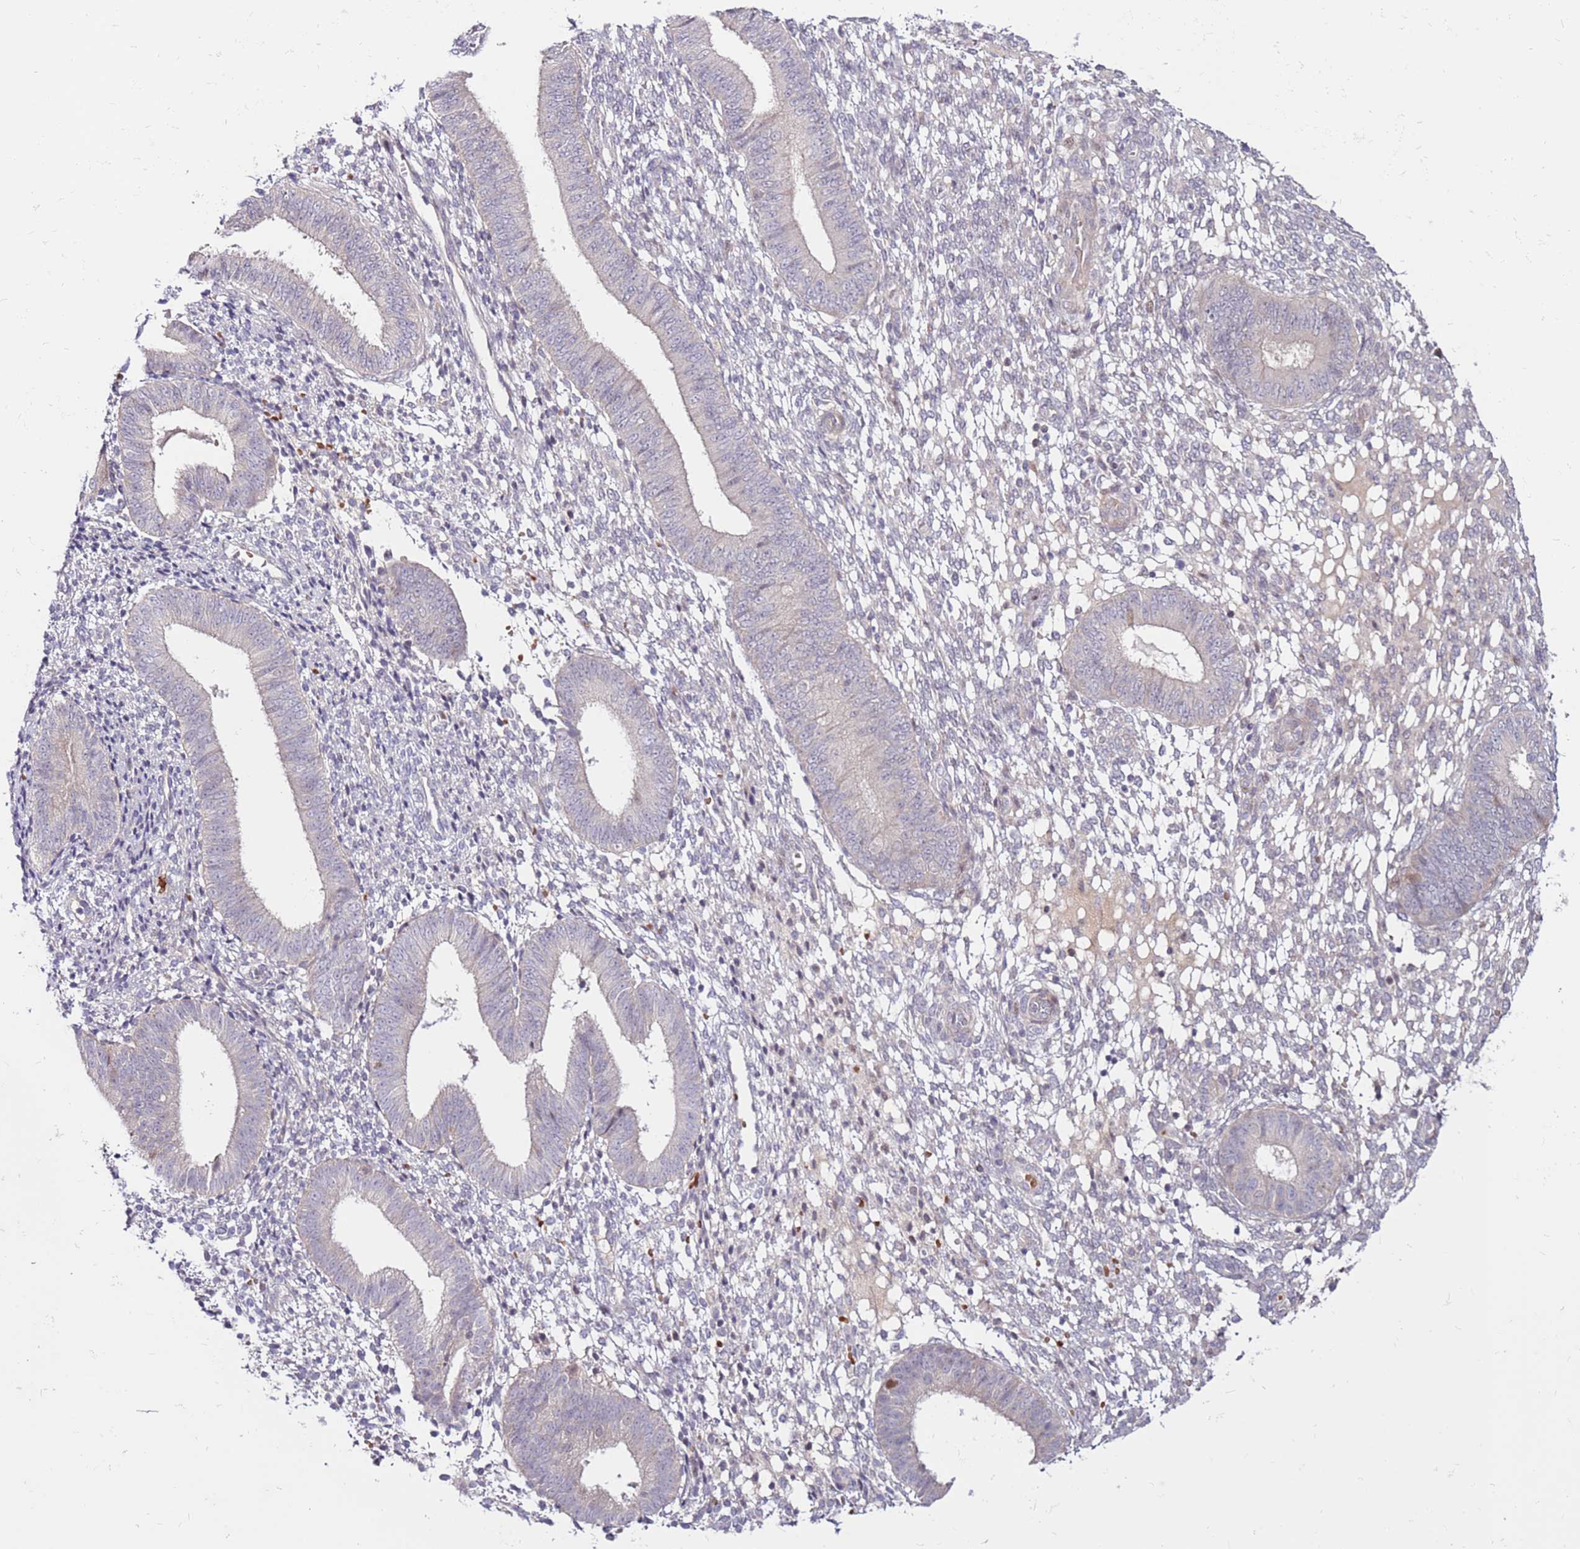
{"staining": {"intensity": "negative", "quantity": "none", "location": "none"}, "tissue": "endometrium", "cell_type": "Cells in endometrial stroma", "image_type": "normal", "snomed": [{"axis": "morphology", "description": "Normal tissue, NOS"}, {"axis": "topography", "description": "Endometrium"}], "caption": "Endometrium stained for a protein using immunohistochemistry demonstrates no expression cells in endometrial stroma.", "gene": "MTG2", "patient": {"sex": "female", "age": 49}}